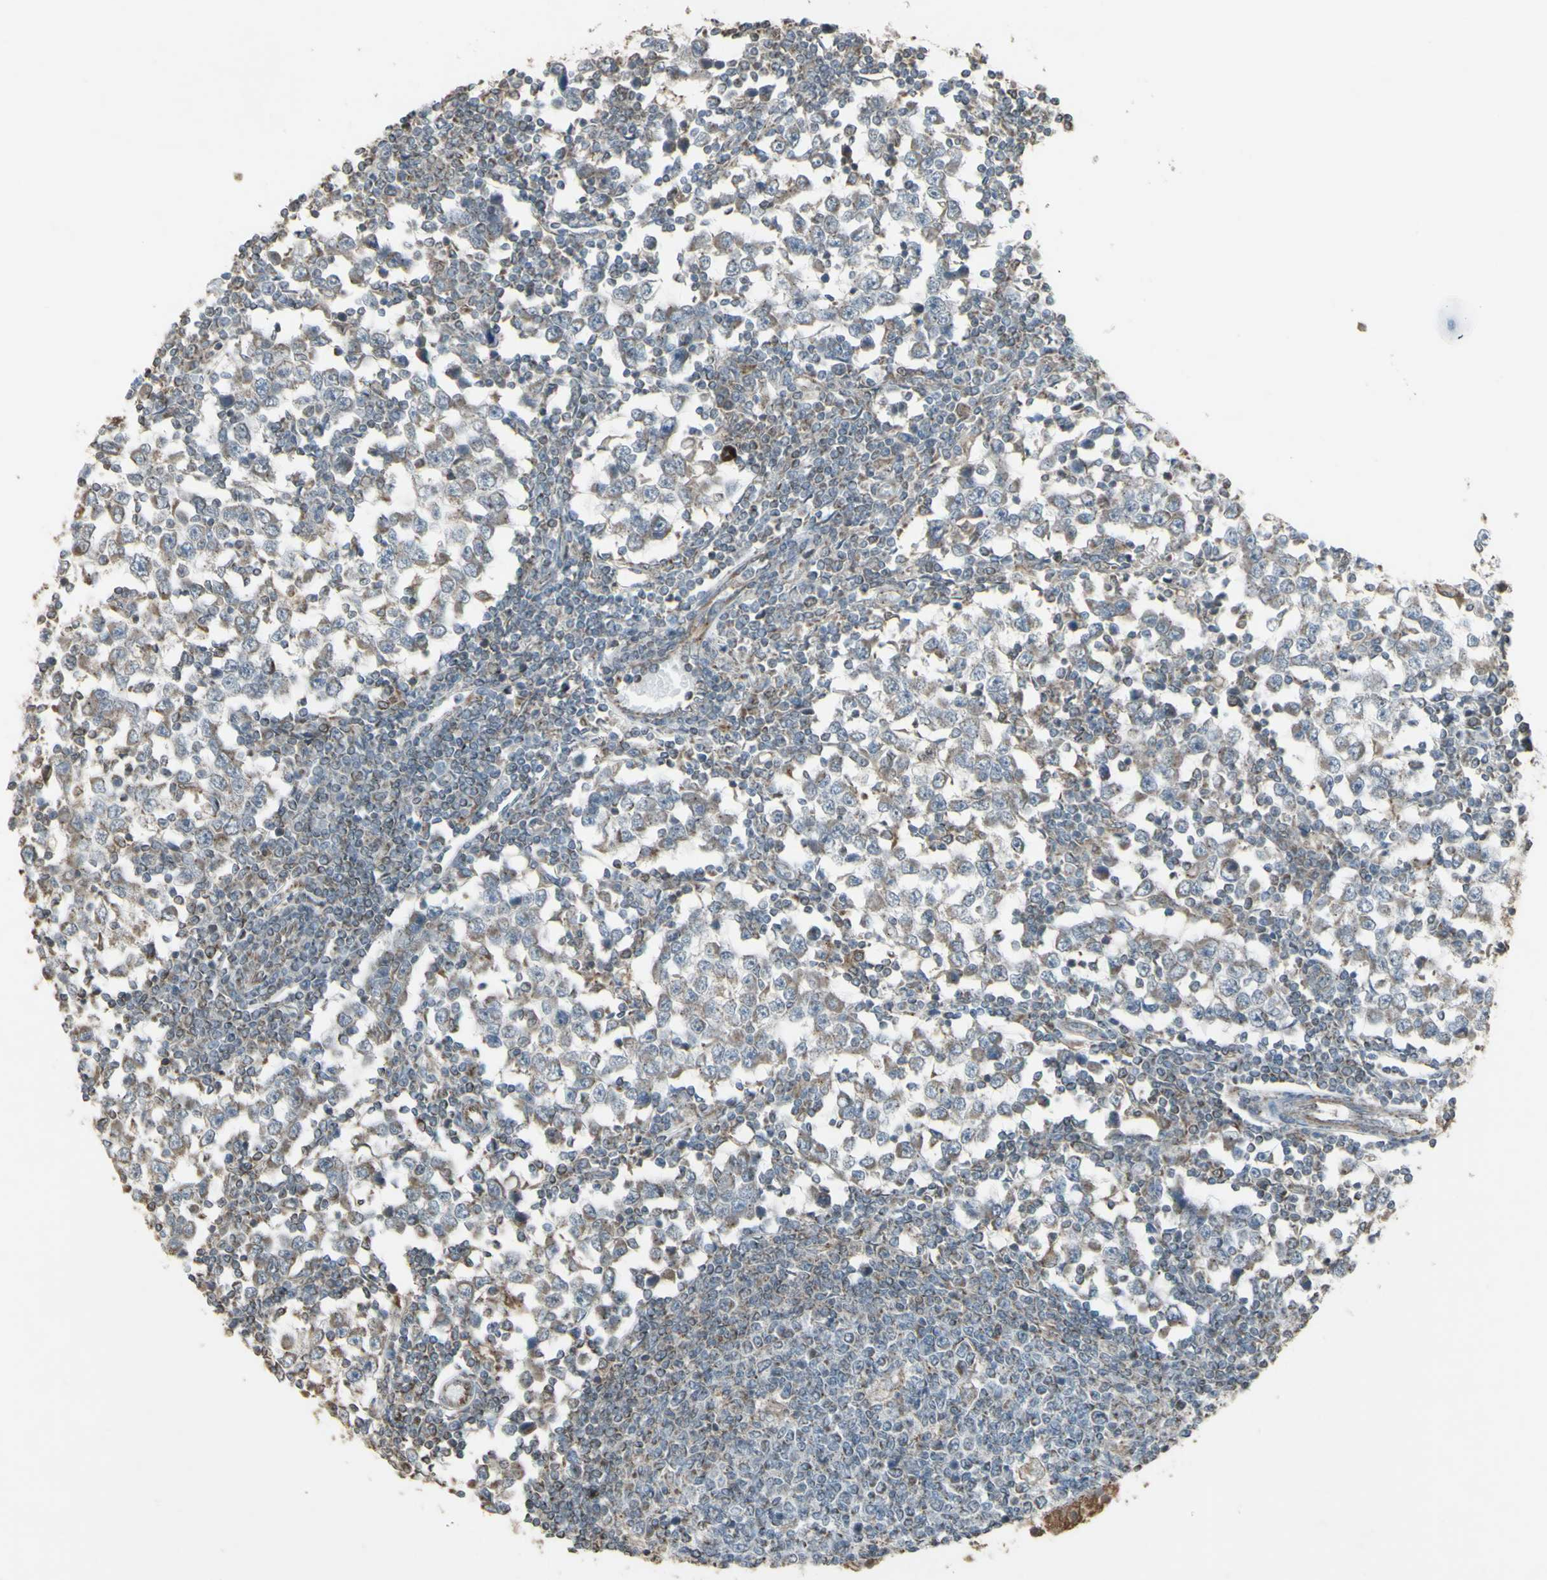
{"staining": {"intensity": "negative", "quantity": "none", "location": "none"}, "tissue": "testis cancer", "cell_type": "Tumor cells", "image_type": "cancer", "snomed": [{"axis": "morphology", "description": "Seminoma, NOS"}, {"axis": "topography", "description": "Testis"}], "caption": "DAB (3,3'-diaminobenzidine) immunohistochemical staining of testis seminoma reveals no significant expression in tumor cells.", "gene": "FXYD3", "patient": {"sex": "male", "age": 65}}